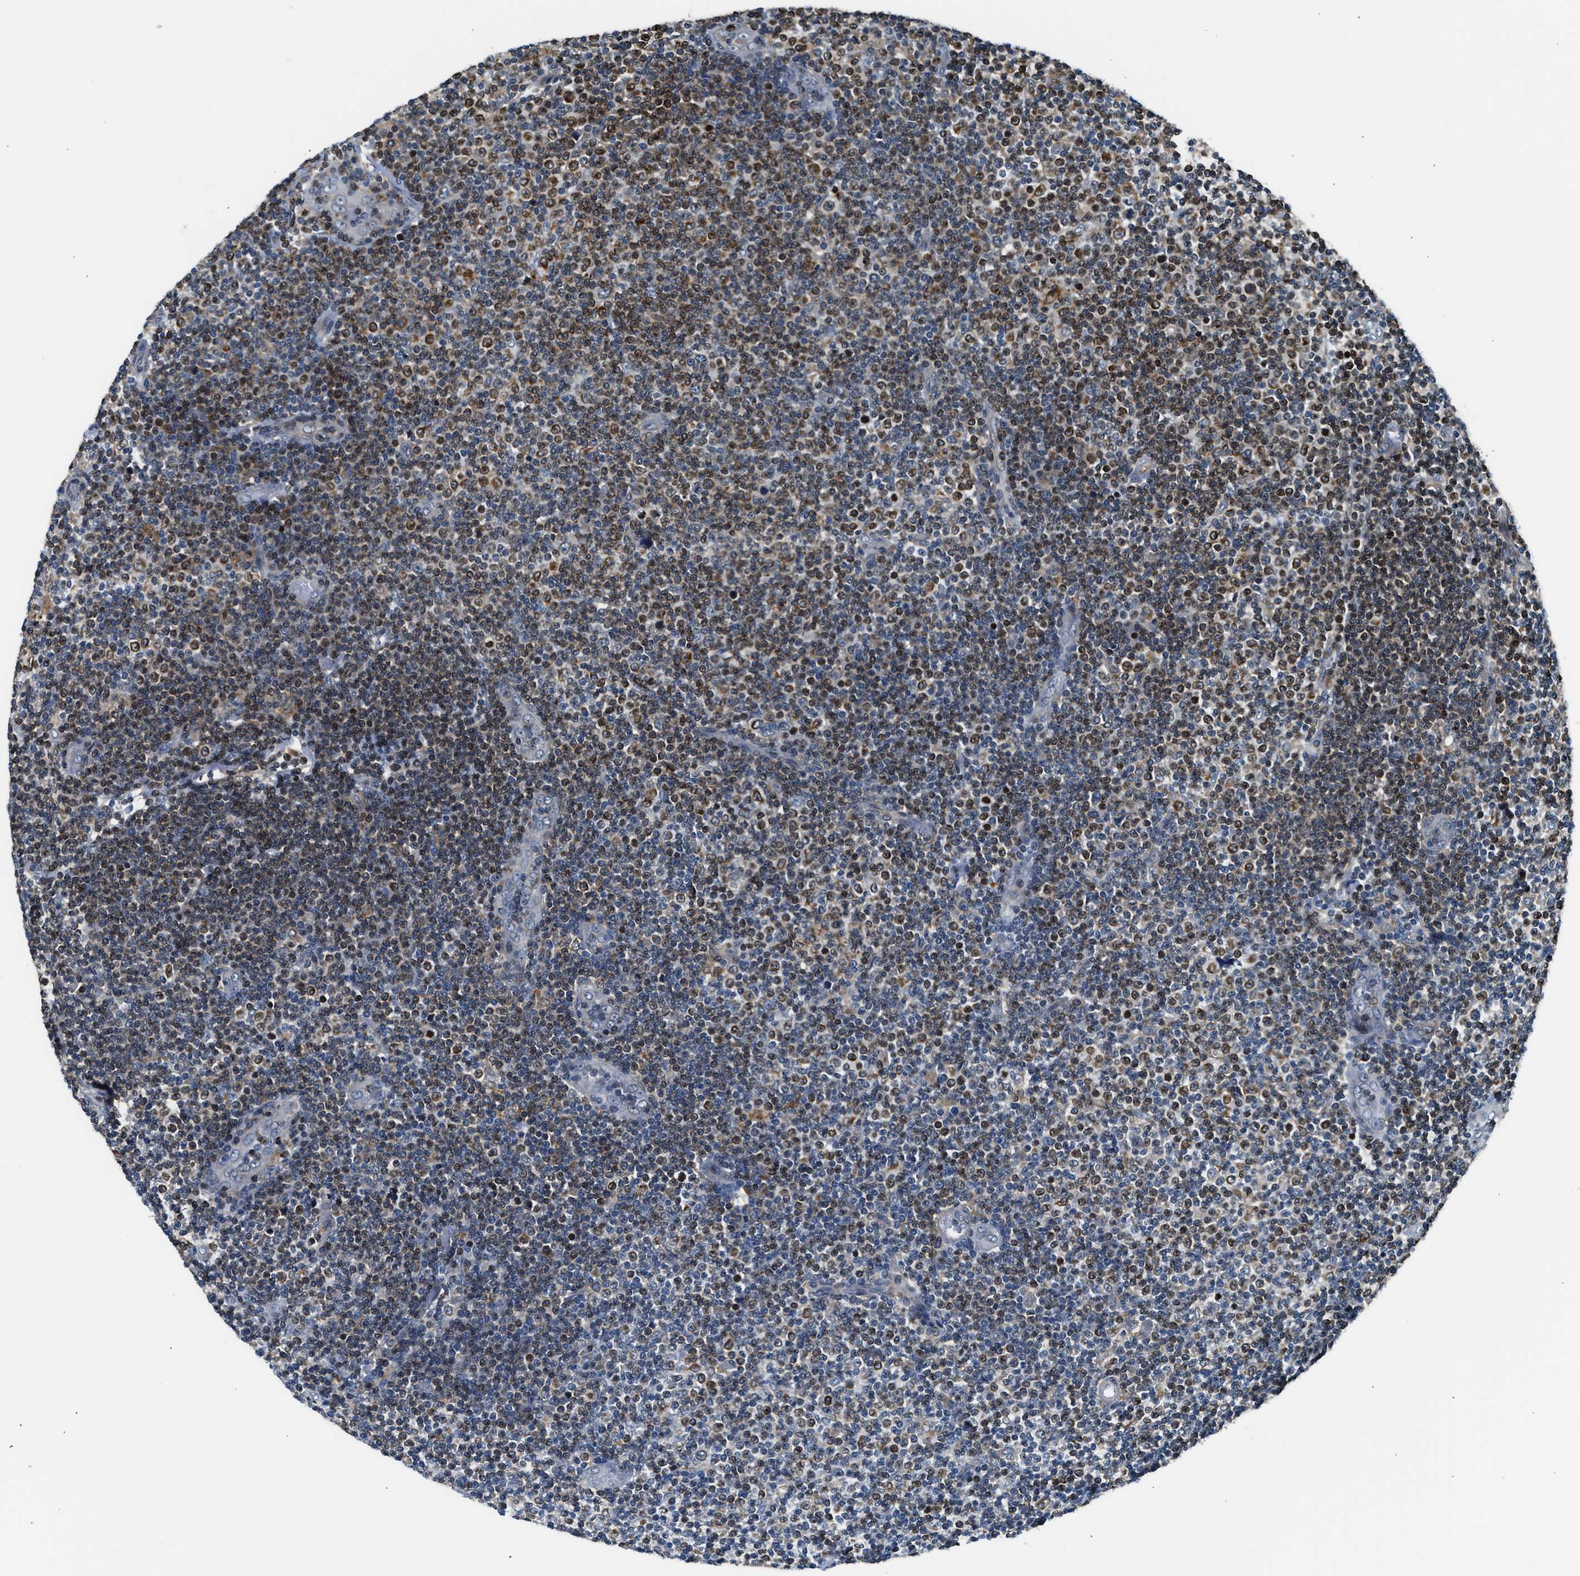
{"staining": {"intensity": "weak", "quantity": "25%-75%", "location": "cytoplasmic/membranous"}, "tissue": "lymphoma", "cell_type": "Tumor cells", "image_type": "cancer", "snomed": [{"axis": "morphology", "description": "Malignant lymphoma, non-Hodgkin's type, Low grade"}, {"axis": "topography", "description": "Lymph node"}], "caption": "Tumor cells display weak cytoplasmic/membranous positivity in about 25%-75% of cells in lymphoma. The staining was performed using DAB, with brown indicating positive protein expression. Nuclei are stained blue with hematoxylin.", "gene": "RETREG3", "patient": {"sex": "male", "age": 83}}